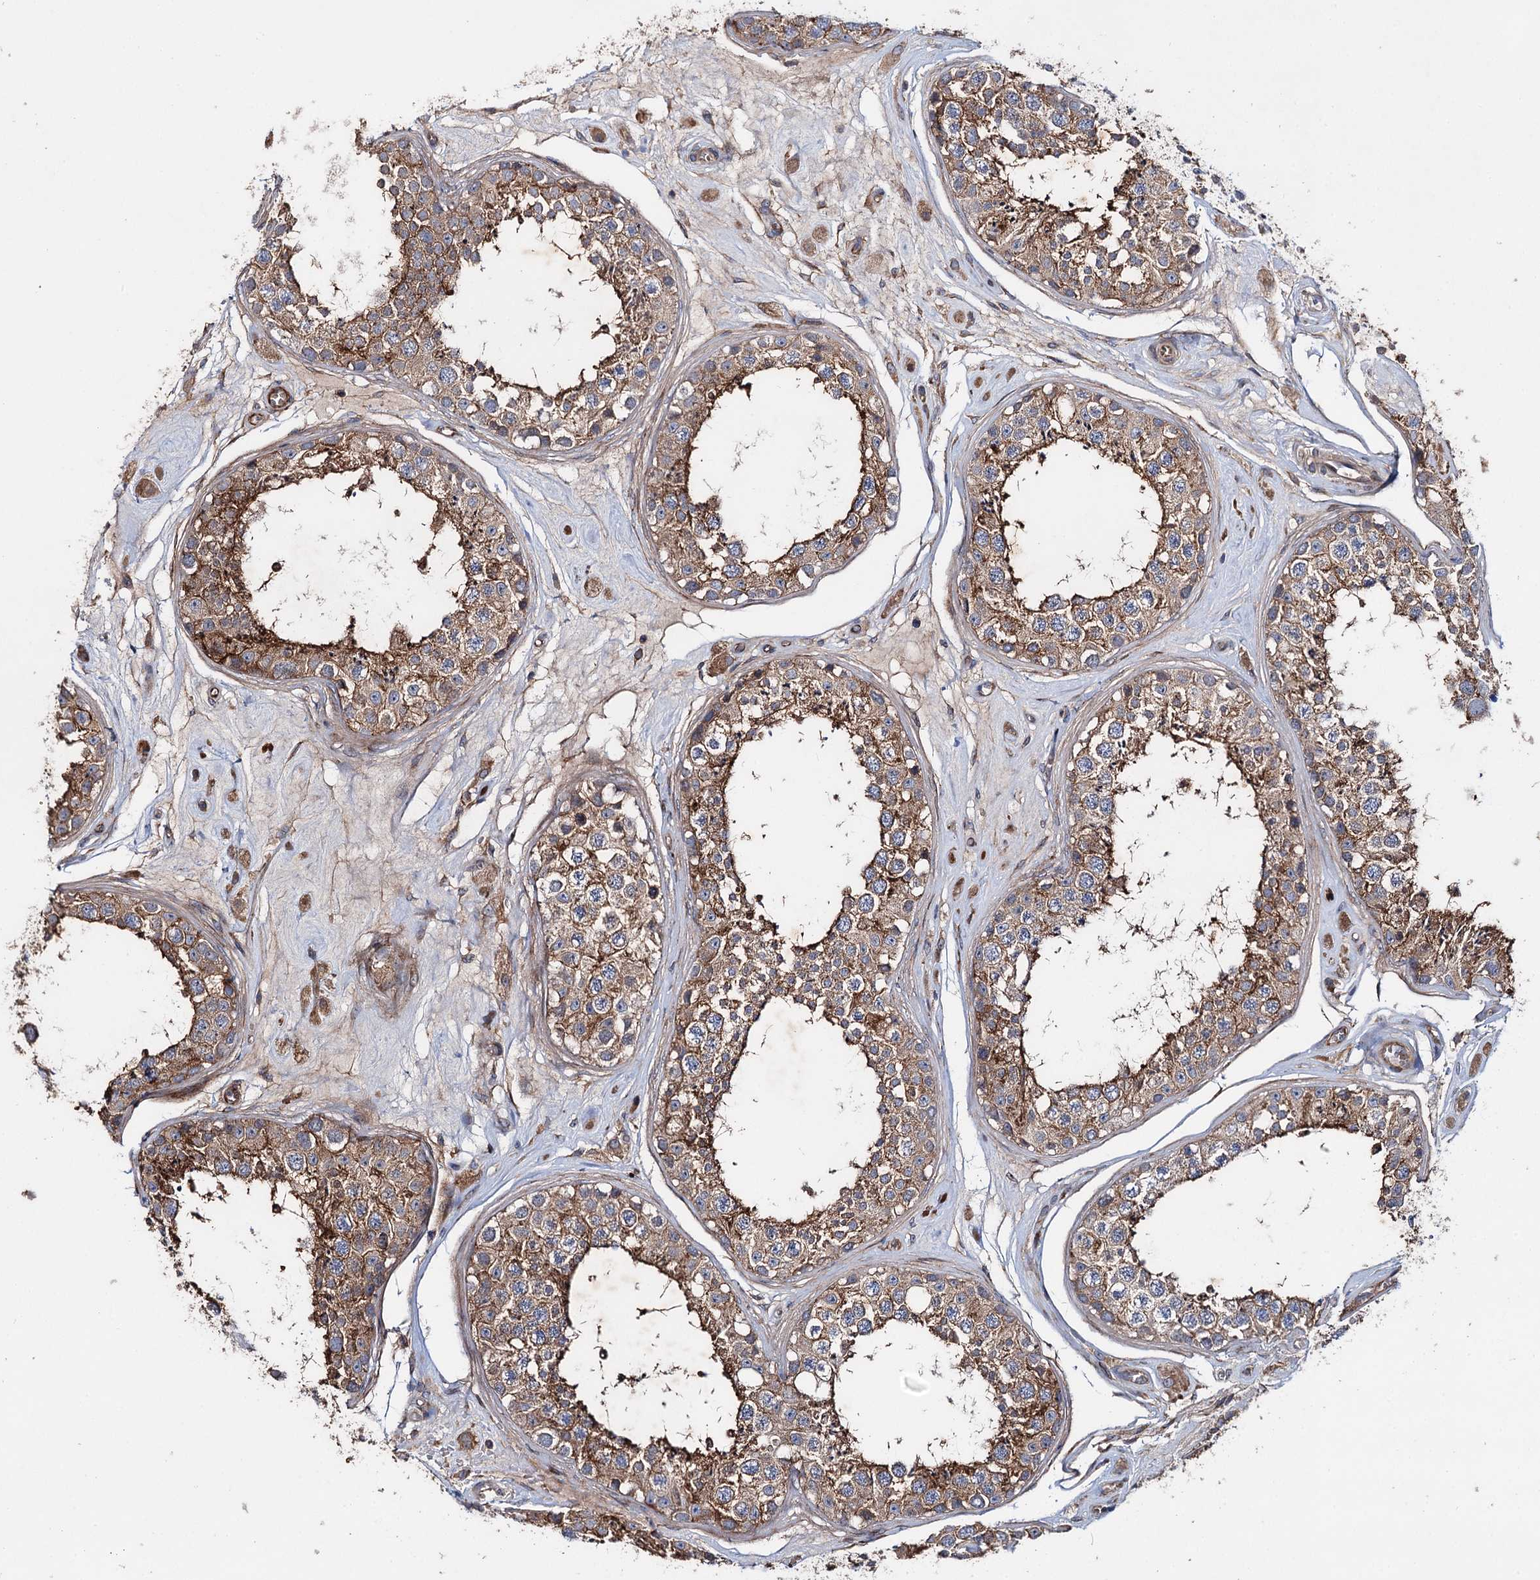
{"staining": {"intensity": "moderate", "quantity": ">75%", "location": "cytoplasmic/membranous"}, "tissue": "testis", "cell_type": "Cells in seminiferous ducts", "image_type": "normal", "snomed": [{"axis": "morphology", "description": "Normal tissue, NOS"}, {"axis": "topography", "description": "Testis"}], "caption": "This histopathology image exhibits IHC staining of unremarkable testis, with medium moderate cytoplasmic/membranous positivity in about >75% of cells in seminiferous ducts.", "gene": "PTDSS2", "patient": {"sex": "male", "age": 25}}